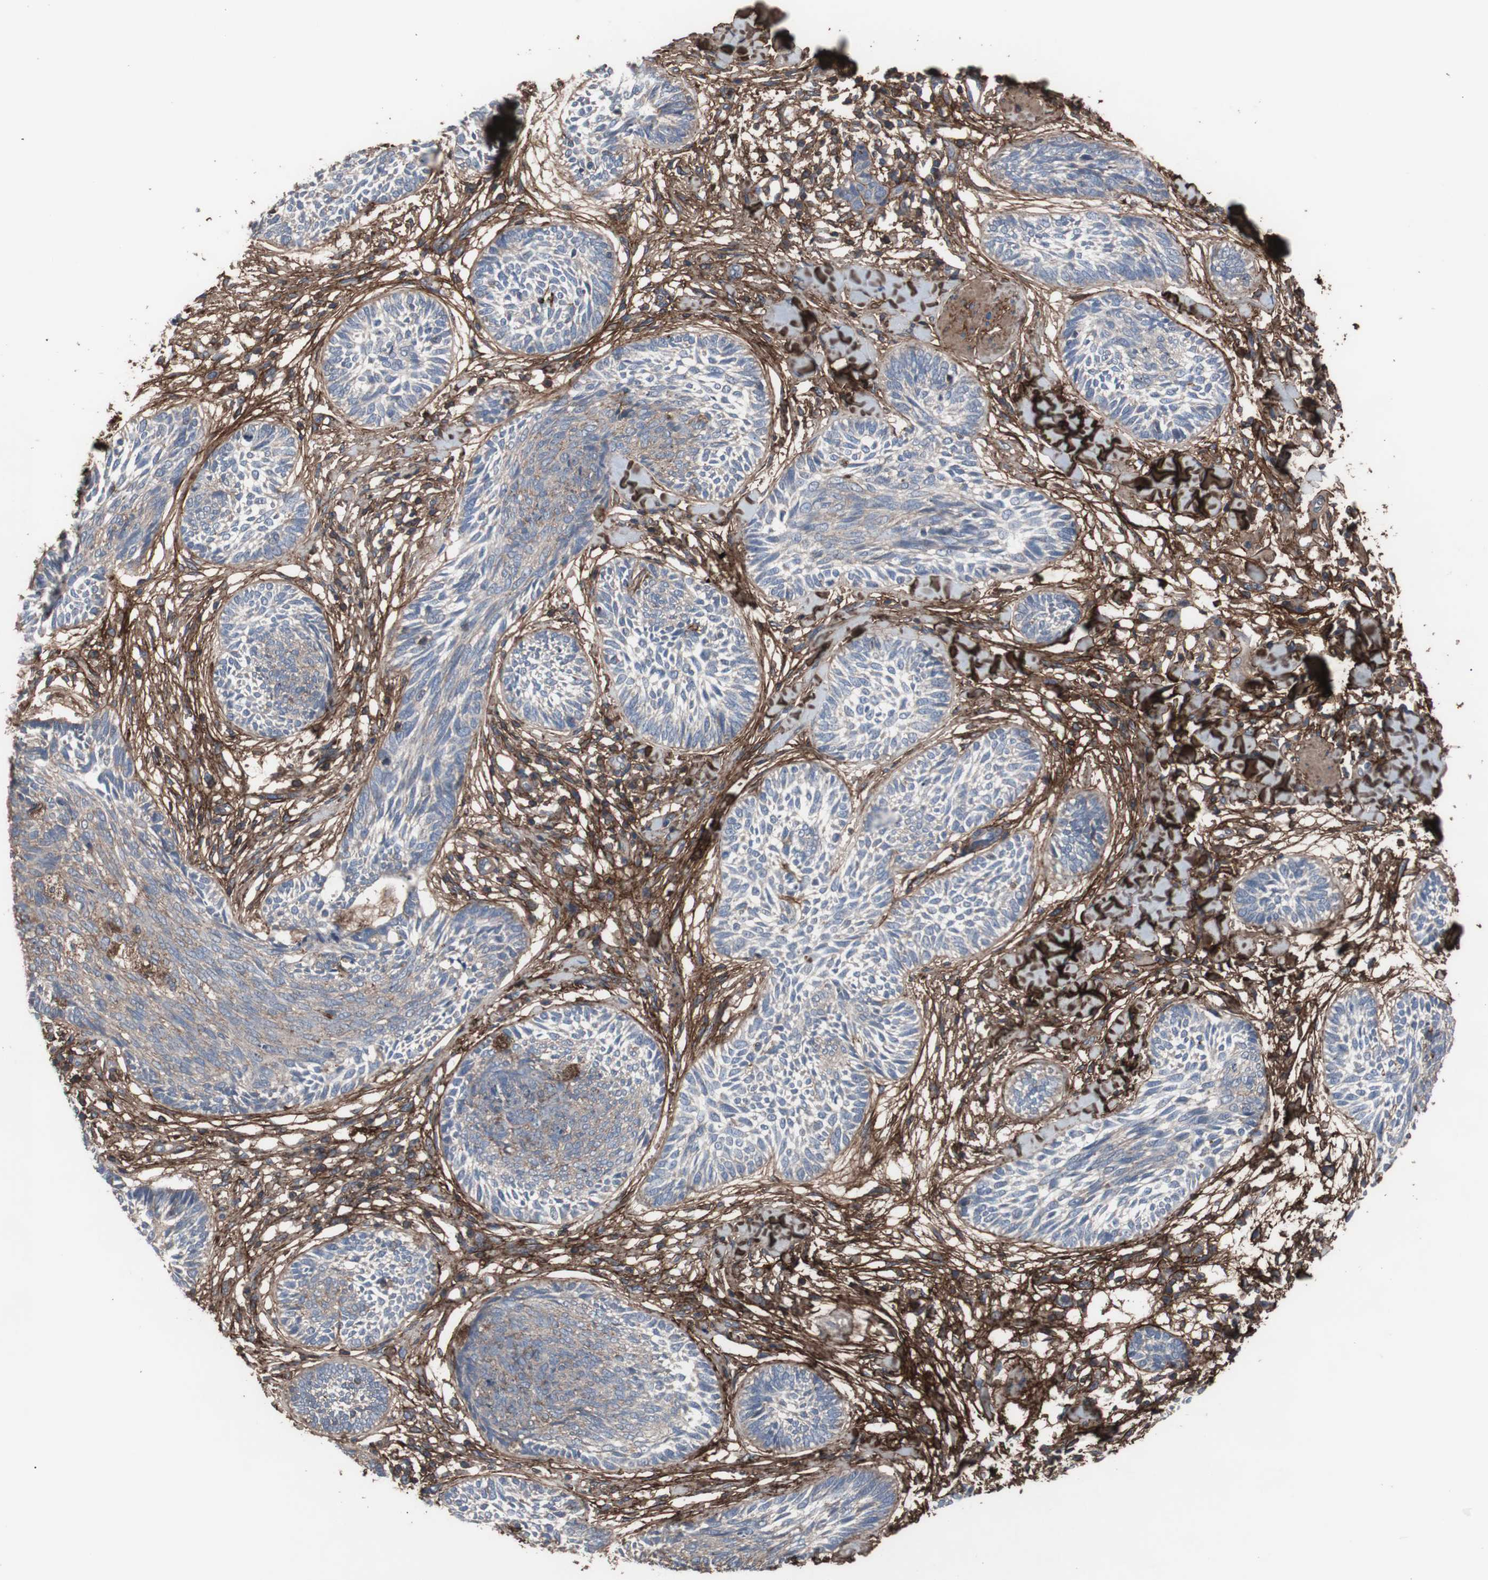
{"staining": {"intensity": "weak", "quantity": "<25%", "location": "cytoplasmic/membranous"}, "tissue": "skin cancer", "cell_type": "Tumor cells", "image_type": "cancer", "snomed": [{"axis": "morphology", "description": "Papilloma, NOS"}, {"axis": "morphology", "description": "Basal cell carcinoma"}, {"axis": "topography", "description": "Skin"}], "caption": "Tumor cells show no significant expression in skin cancer (papilloma). Nuclei are stained in blue.", "gene": "COL6A2", "patient": {"sex": "male", "age": 87}}